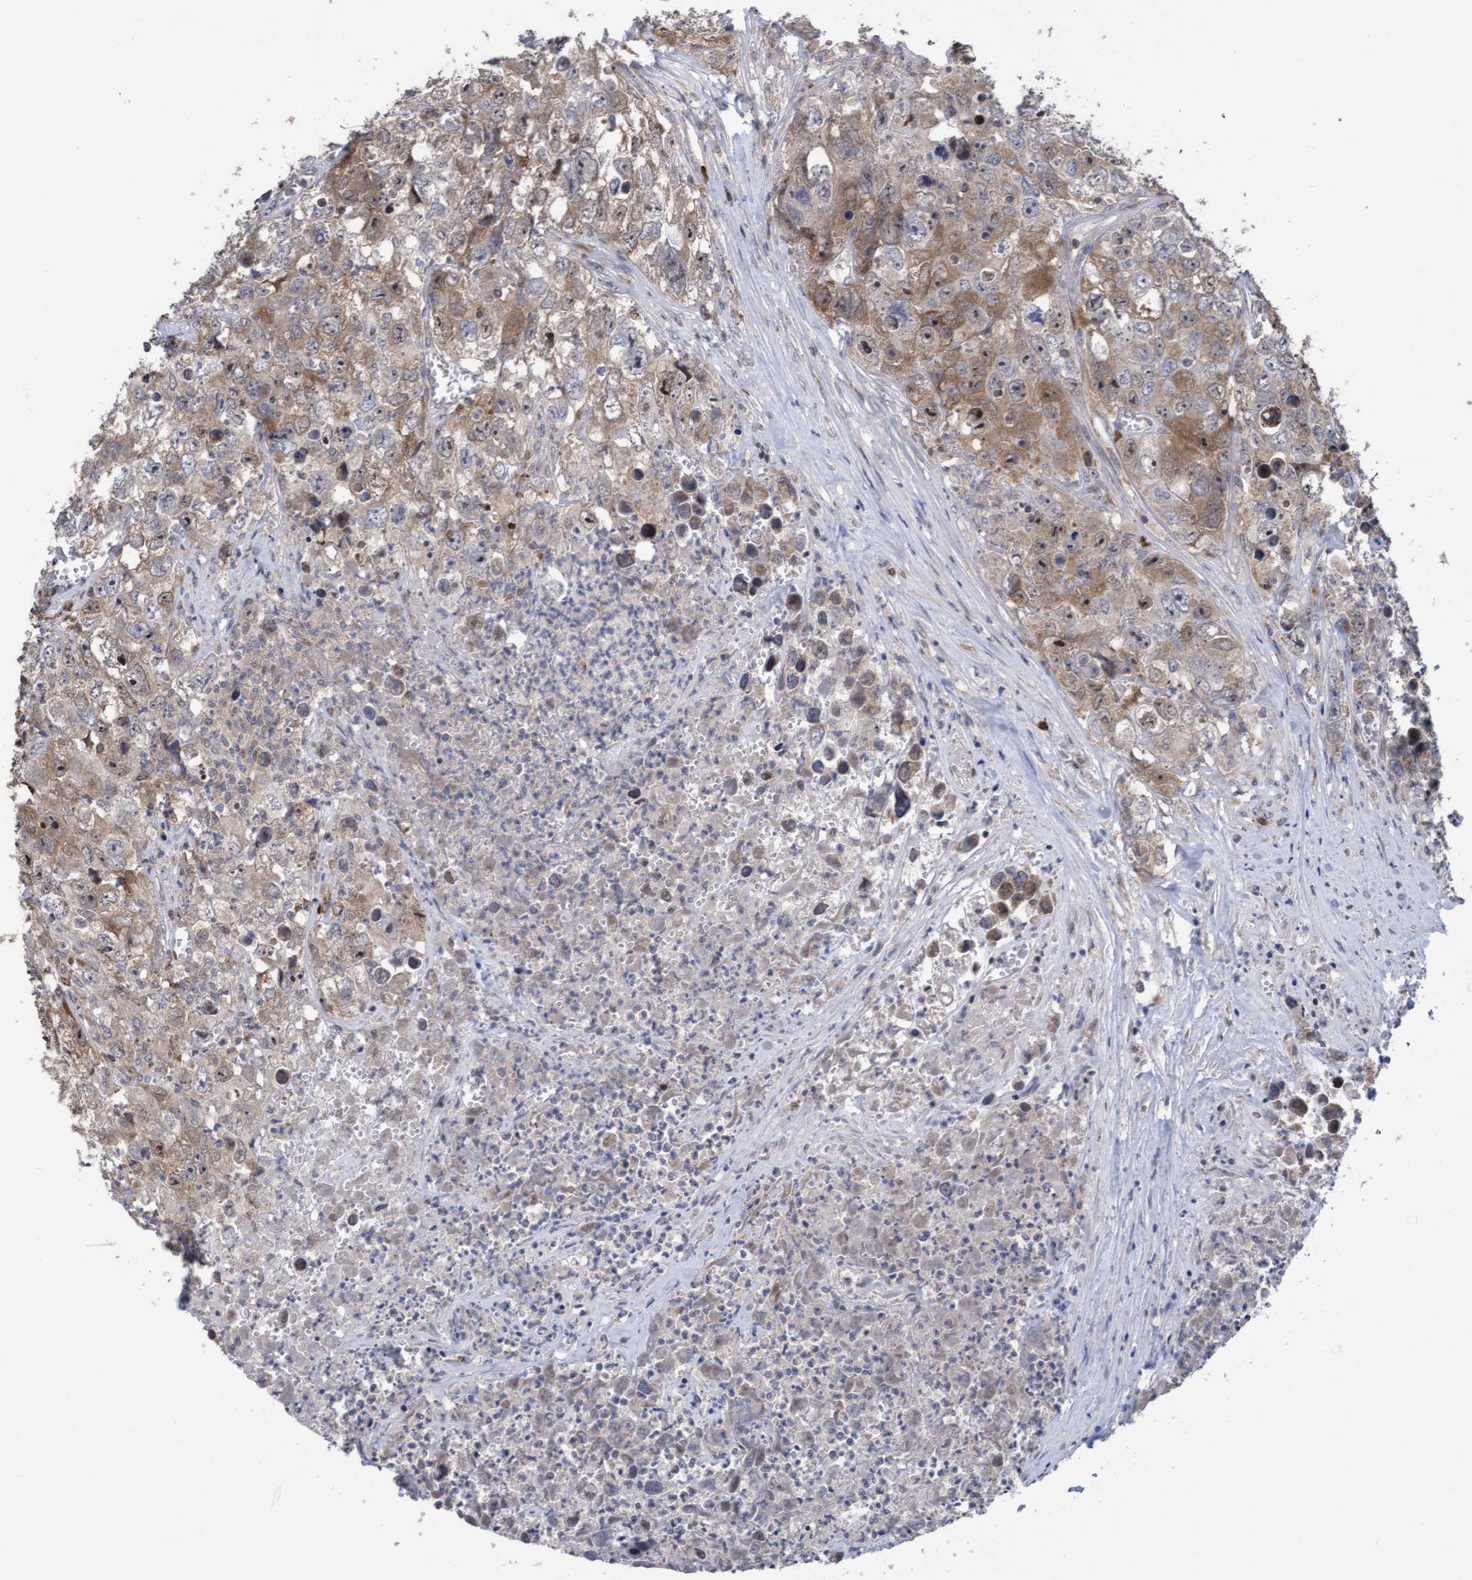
{"staining": {"intensity": "moderate", "quantity": ">75%", "location": "cytoplasmic/membranous,nuclear"}, "tissue": "testis cancer", "cell_type": "Tumor cells", "image_type": "cancer", "snomed": [{"axis": "morphology", "description": "Seminoma, NOS"}, {"axis": "morphology", "description": "Carcinoma, Embryonal, NOS"}, {"axis": "topography", "description": "Testis"}], "caption": "This is an image of IHC staining of testis cancer, which shows moderate expression in the cytoplasmic/membranous and nuclear of tumor cells.", "gene": "SLBP", "patient": {"sex": "male", "age": 43}}